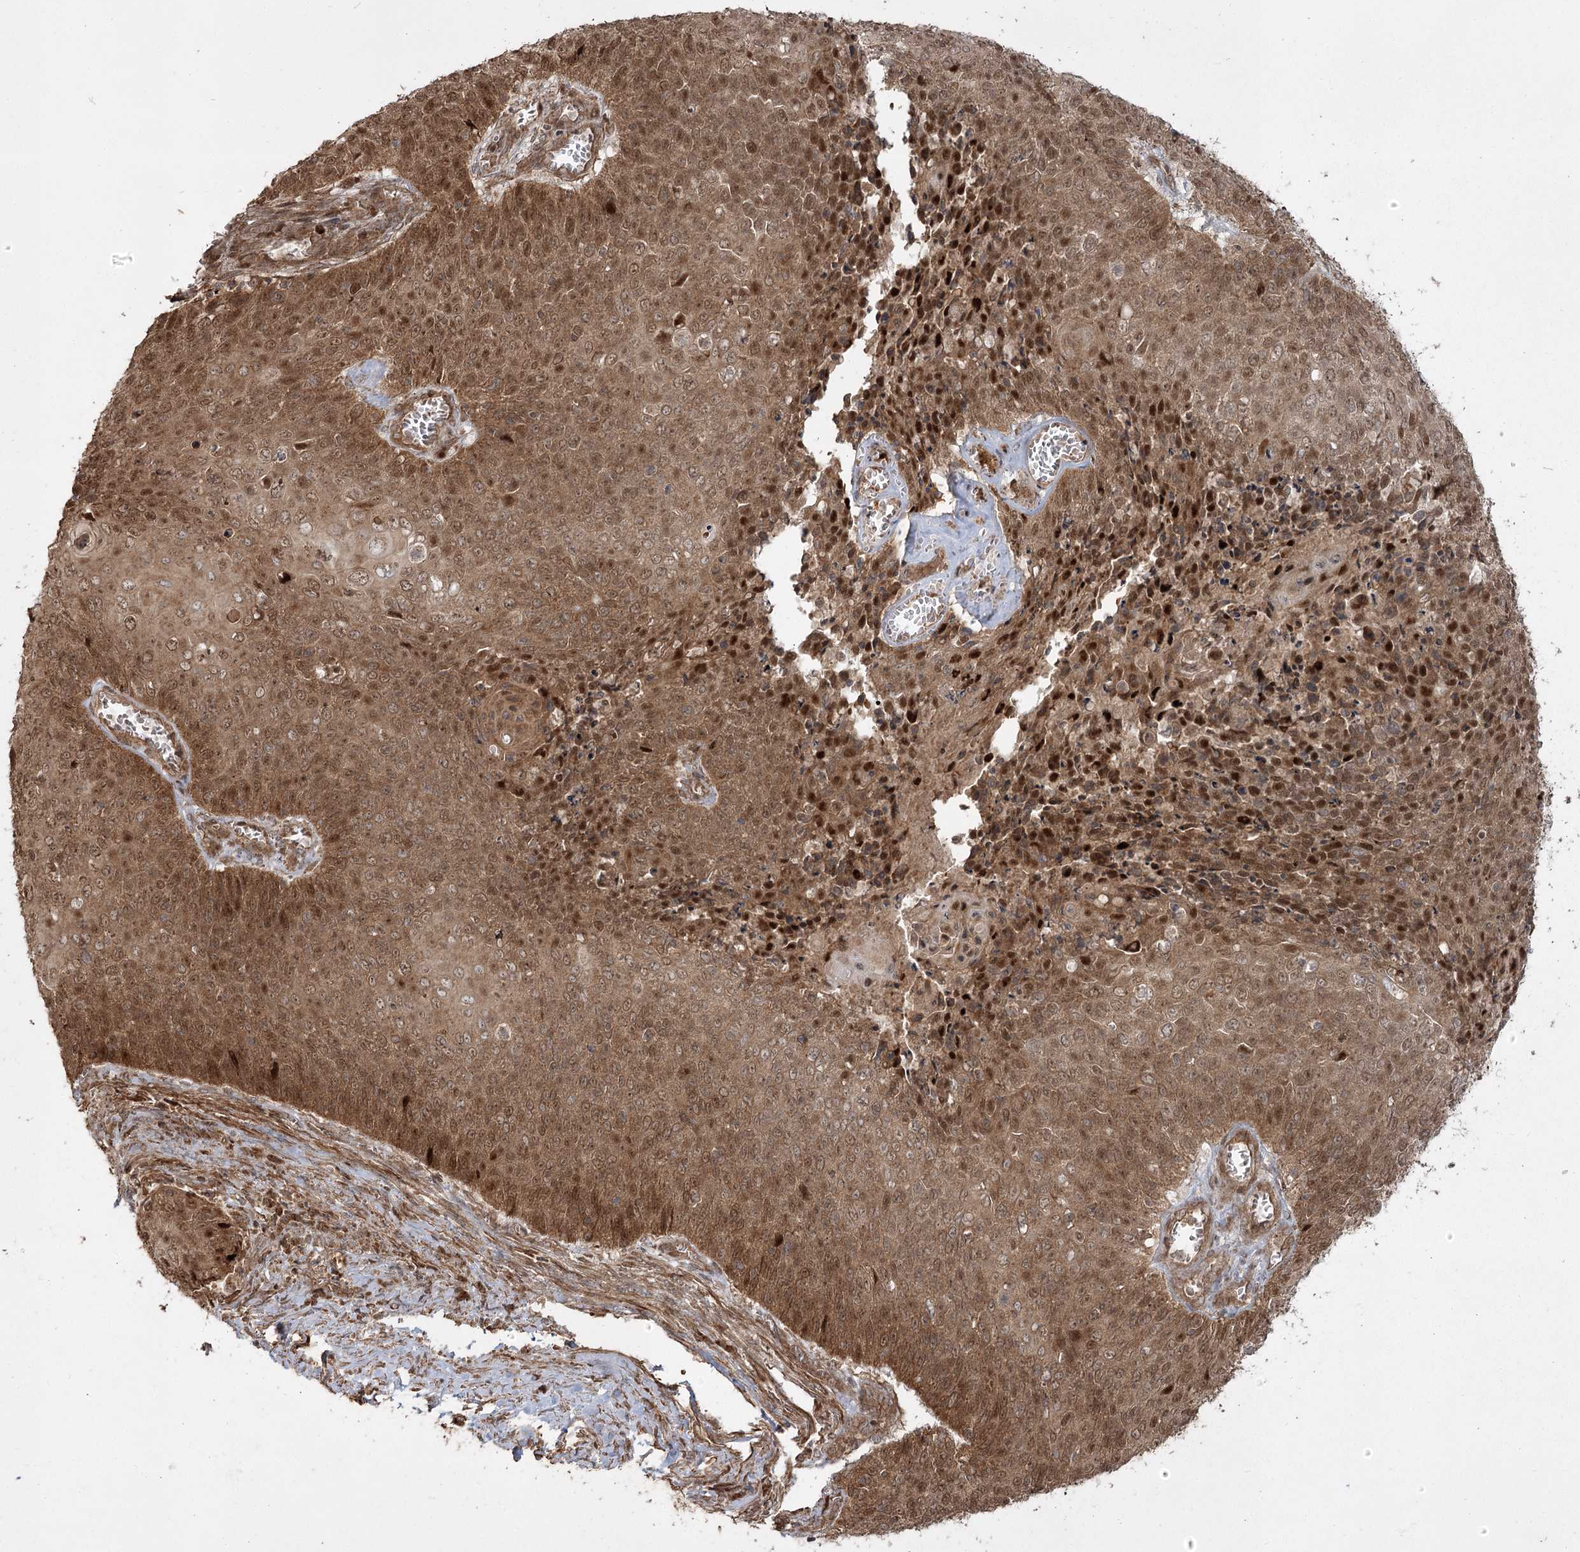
{"staining": {"intensity": "strong", "quantity": ">75%", "location": "cytoplasmic/membranous,nuclear"}, "tissue": "cervical cancer", "cell_type": "Tumor cells", "image_type": "cancer", "snomed": [{"axis": "morphology", "description": "Squamous cell carcinoma, NOS"}, {"axis": "topography", "description": "Cervix"}], "caption": "Cervical cancer (squamous cell carcinoma) stained with a brown dye displays strong cytoplasmic/membranous and nuclear positive positivity in approximately >75% of tumor cells.", "gene": "CPLANE1", "patient": {"sex": "female", "age": 39}}